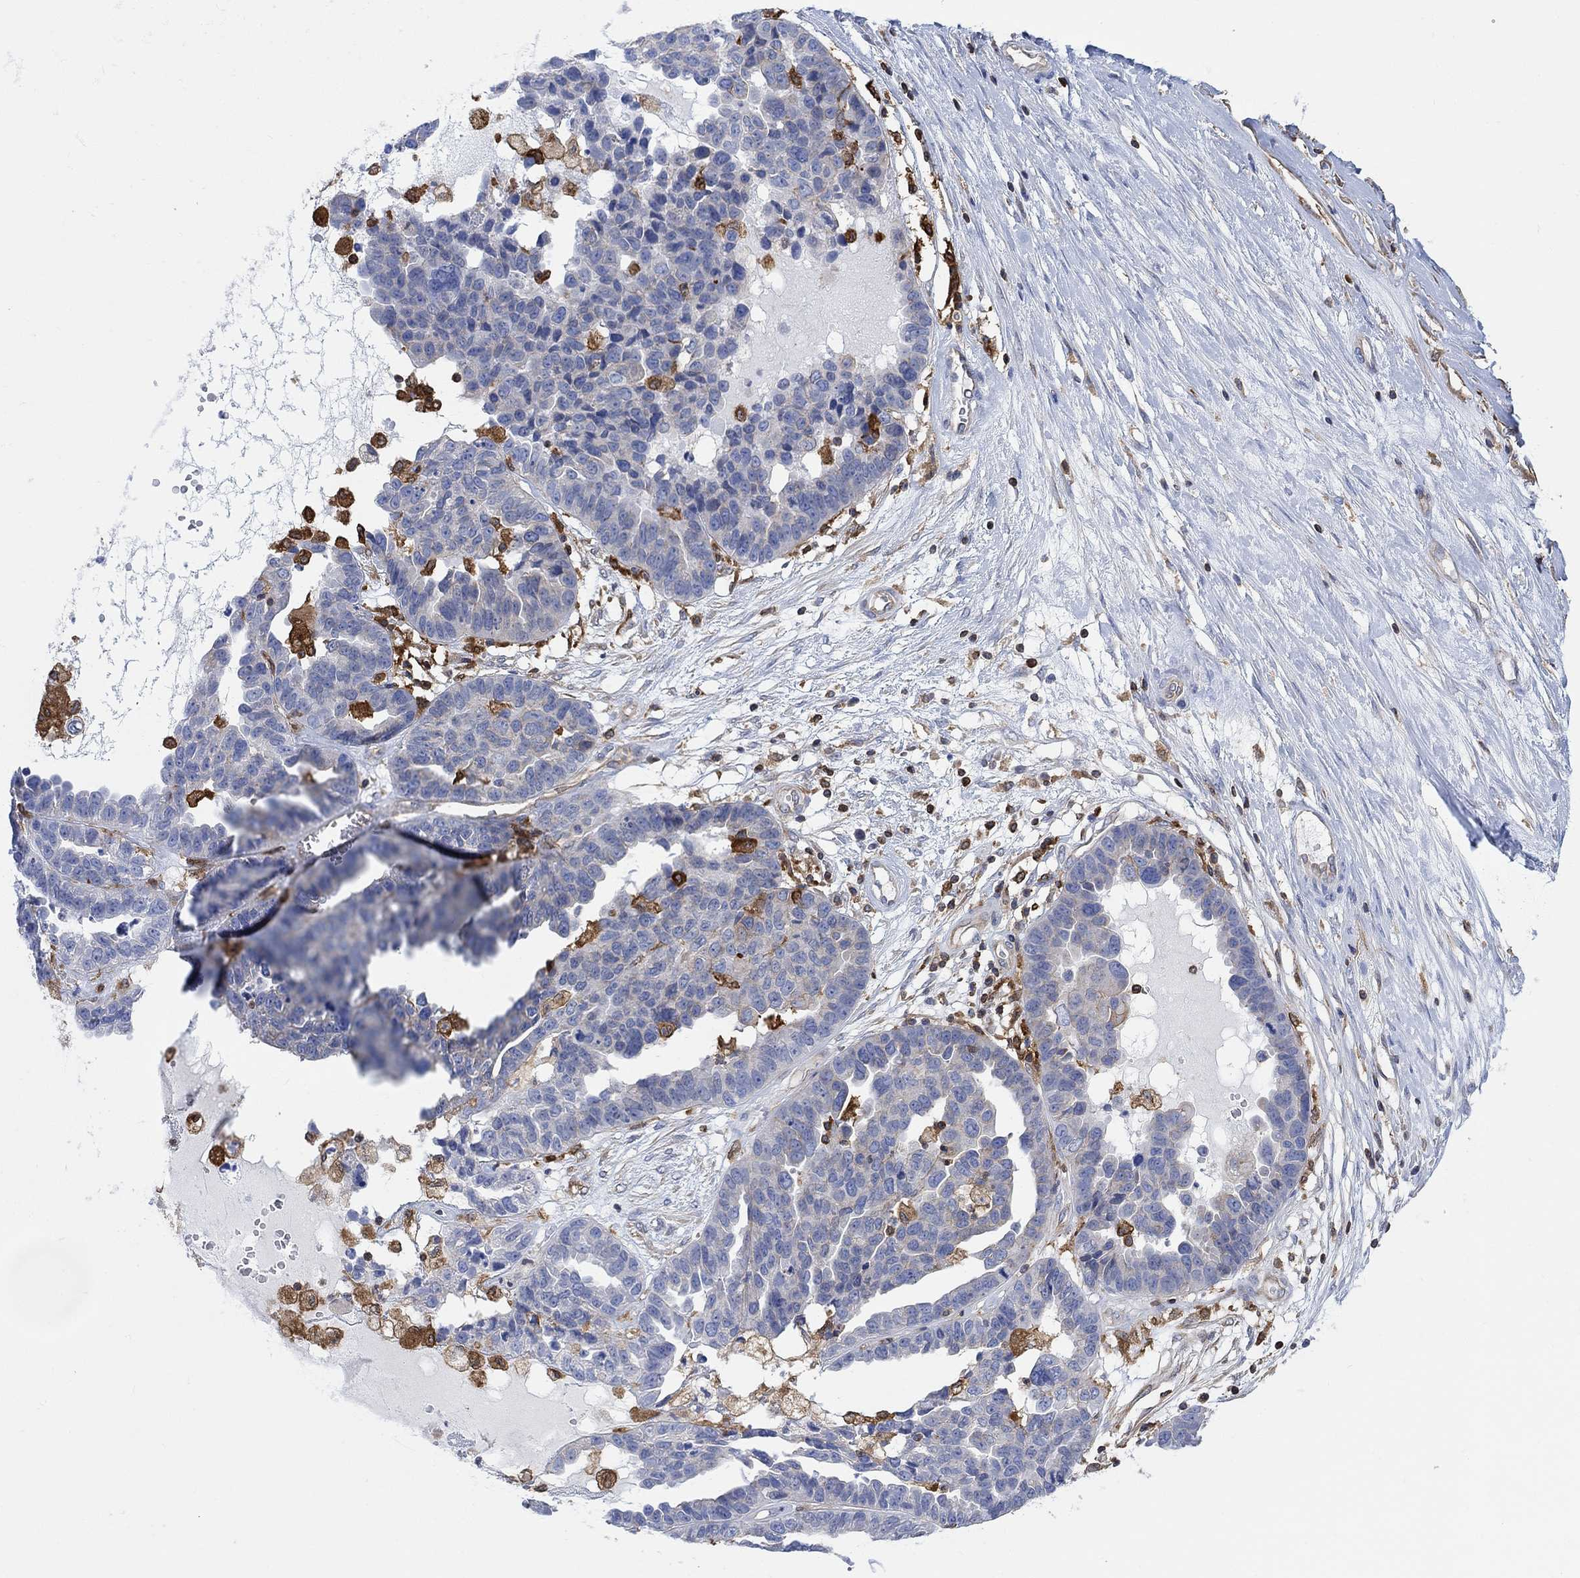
{"staining": {"intensity": "negative", "quantity": "none", "location": "none"}, "tissue": "ovarian cancer", "cell_type": "Tumor cells", "image_type": "cancer", "snomed": [{"axis": "morphology", "description": "Cystadenocarcinoma, serous, NOS"}, {"axis": "topography", "description": "Ovary"}], "caption": "High magnification brightfield microscopy of ovarian cancer stained with DAB (3,3'-diaminobenzidine) (brown) and counterstained with hematoxylin (blue): tumor cells show no significant positivity.", "gene": "GBP5", "patient": {"sex": "female", "age": 87}}